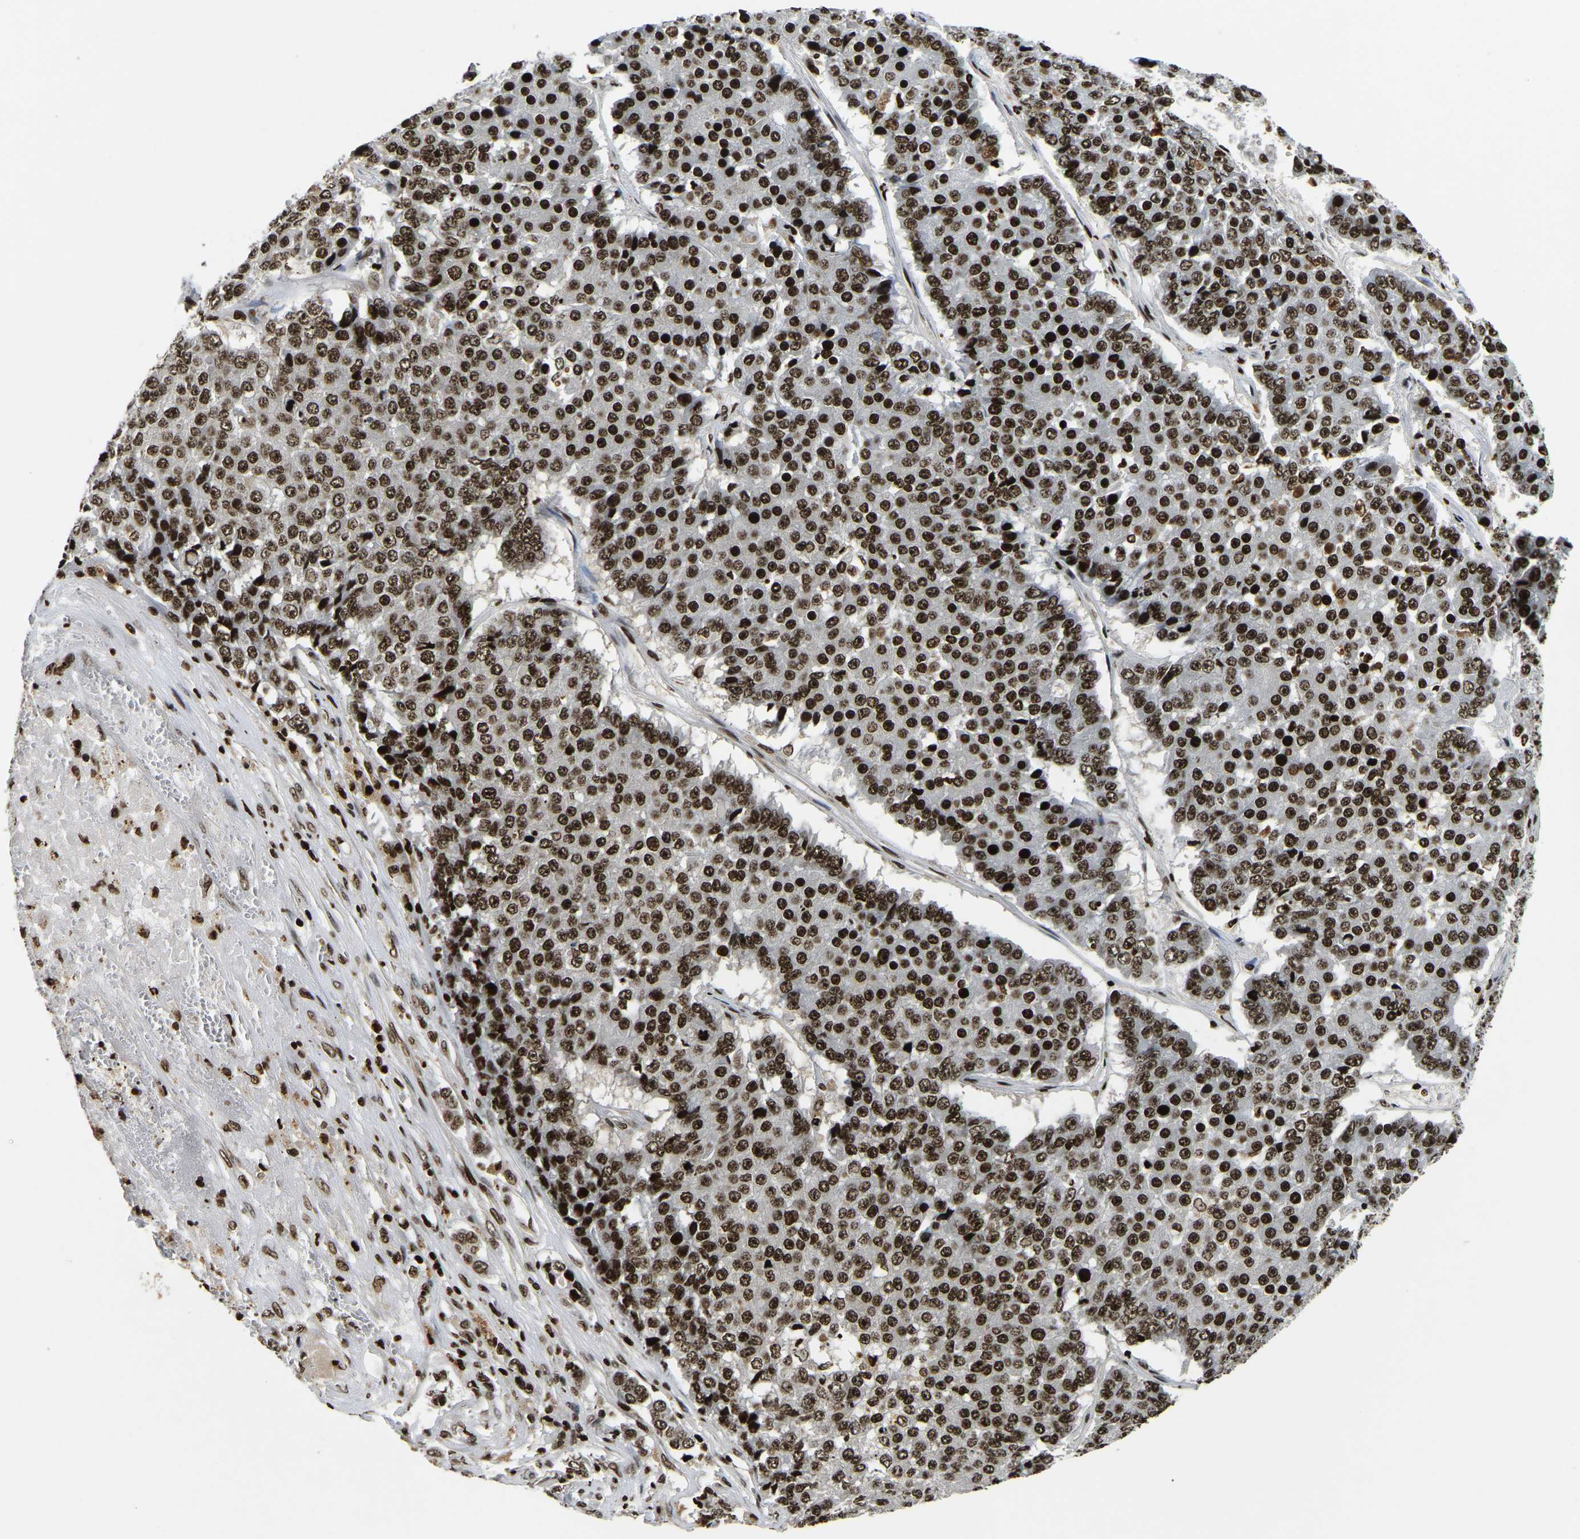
{"staining": {"intensity": "strong", "quantity": ">75%", "location": "nuclear"}, "tissue": "pancreatic cancer", "cell_type": "Tumor cells", "image_type": "cancer", "snomed": [{"axis": "morphology", "description": "Adenocarcinoma, NOS"}, {"axis": "topography", "description": "Pancreas"}], "caption": "About >75% of tumor cells in human adenocarcinoma (pancreatic) reveal strong nuclear protein staining as visualized by brown immunohistochemical staining.", "gene": "LRRC61", "patient": {"sex": "male", "age": 50}}